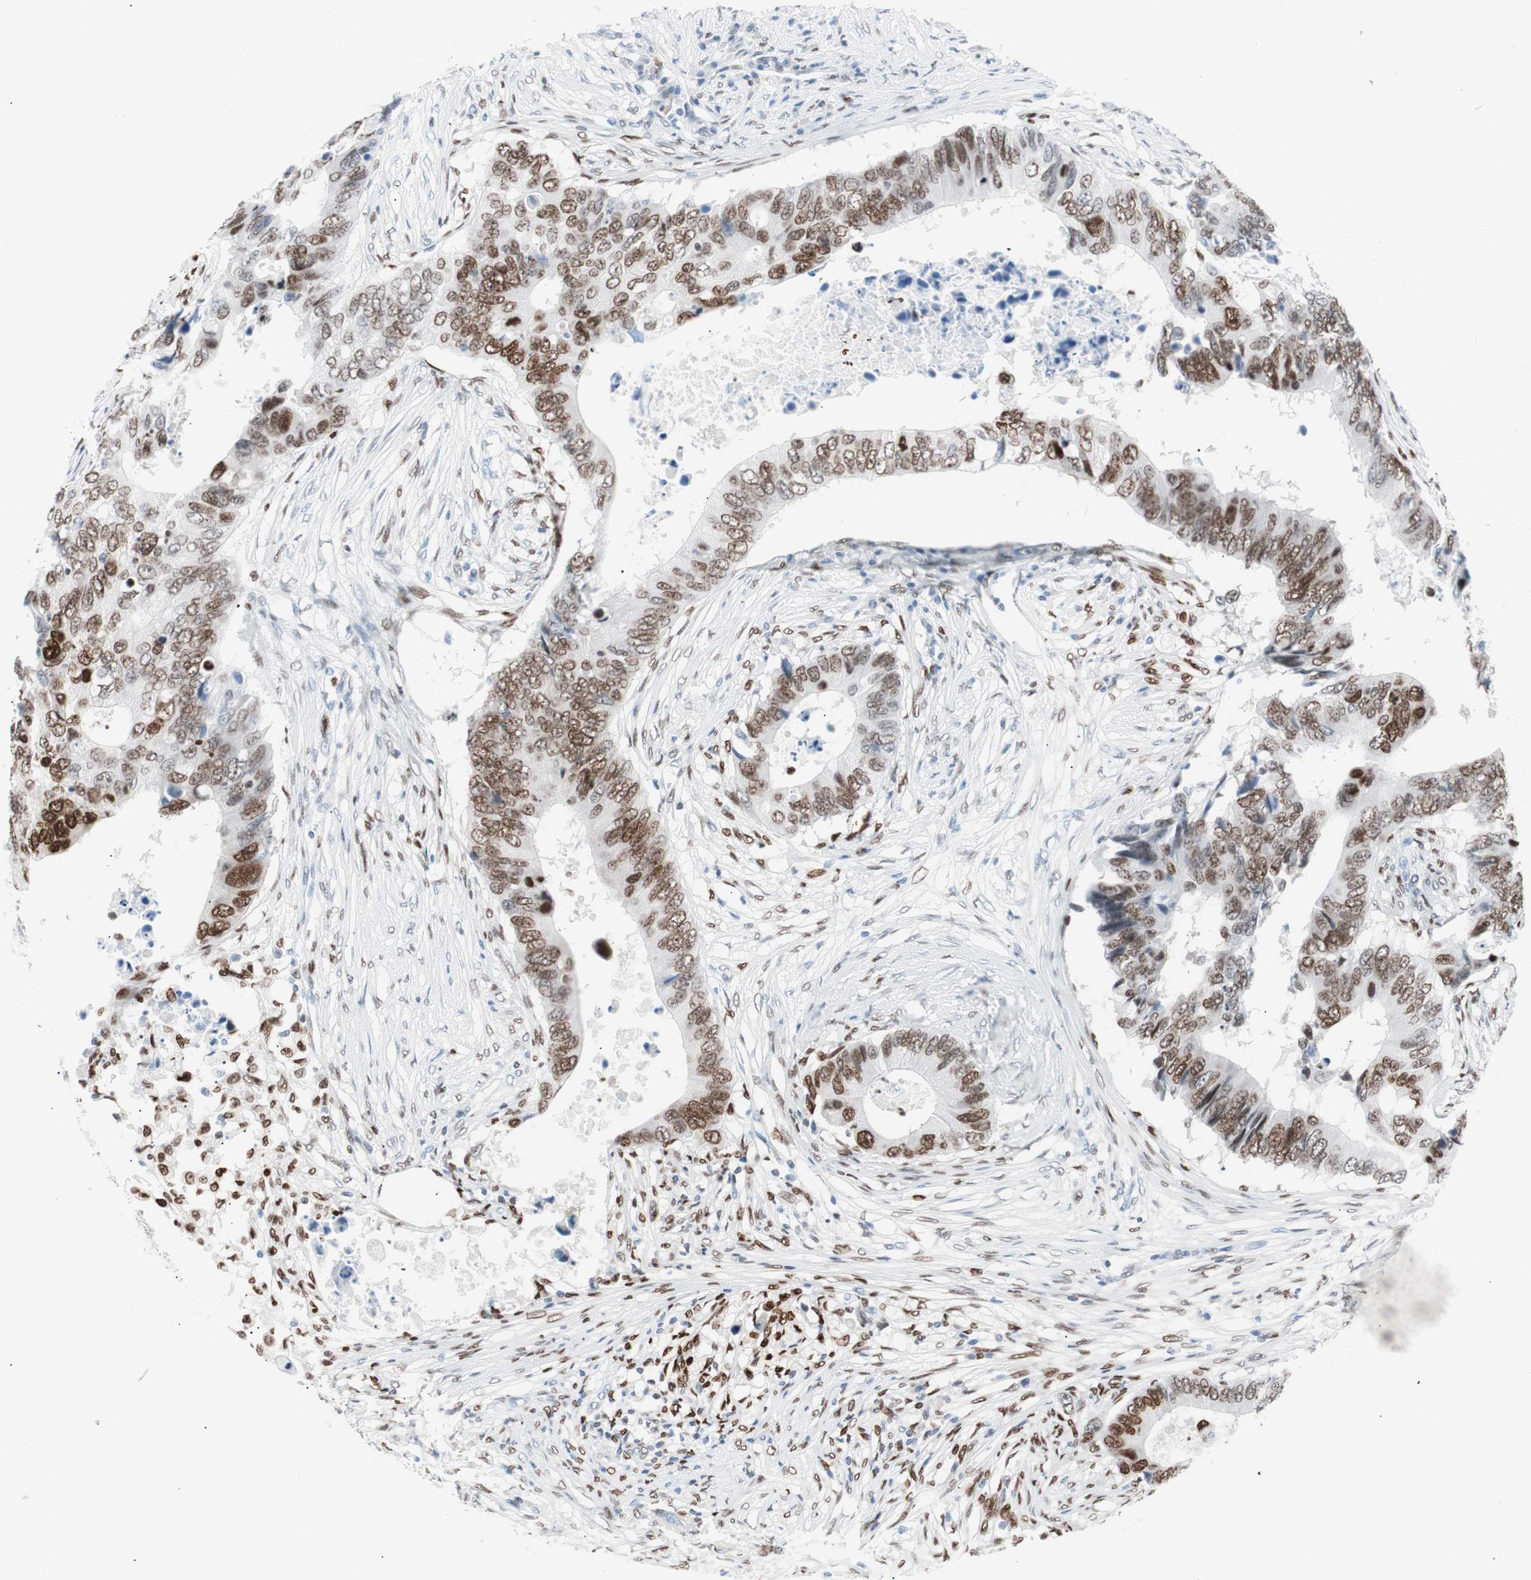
{"staining": {"intensity": "moderate", "quantity": ">75%", "location": "nuclear"}, "tissue": "colorectal cancer", "cell_type": "Tumor cells", "image_type": "cancer", "snomed": [{"axis": "morphology", "description": "Adenocarcinoma, NOS"}, {"axis": "topography", "description": "Colon"}], "caption": "A high-resolution photomicrograph shows IHC staining of colorectal cancer, which exhibits moderate nuclear expression in approximately >75% of tumor cells.", "gene": "CEBPB", "patient": {"sex": "male", "age": 71}}